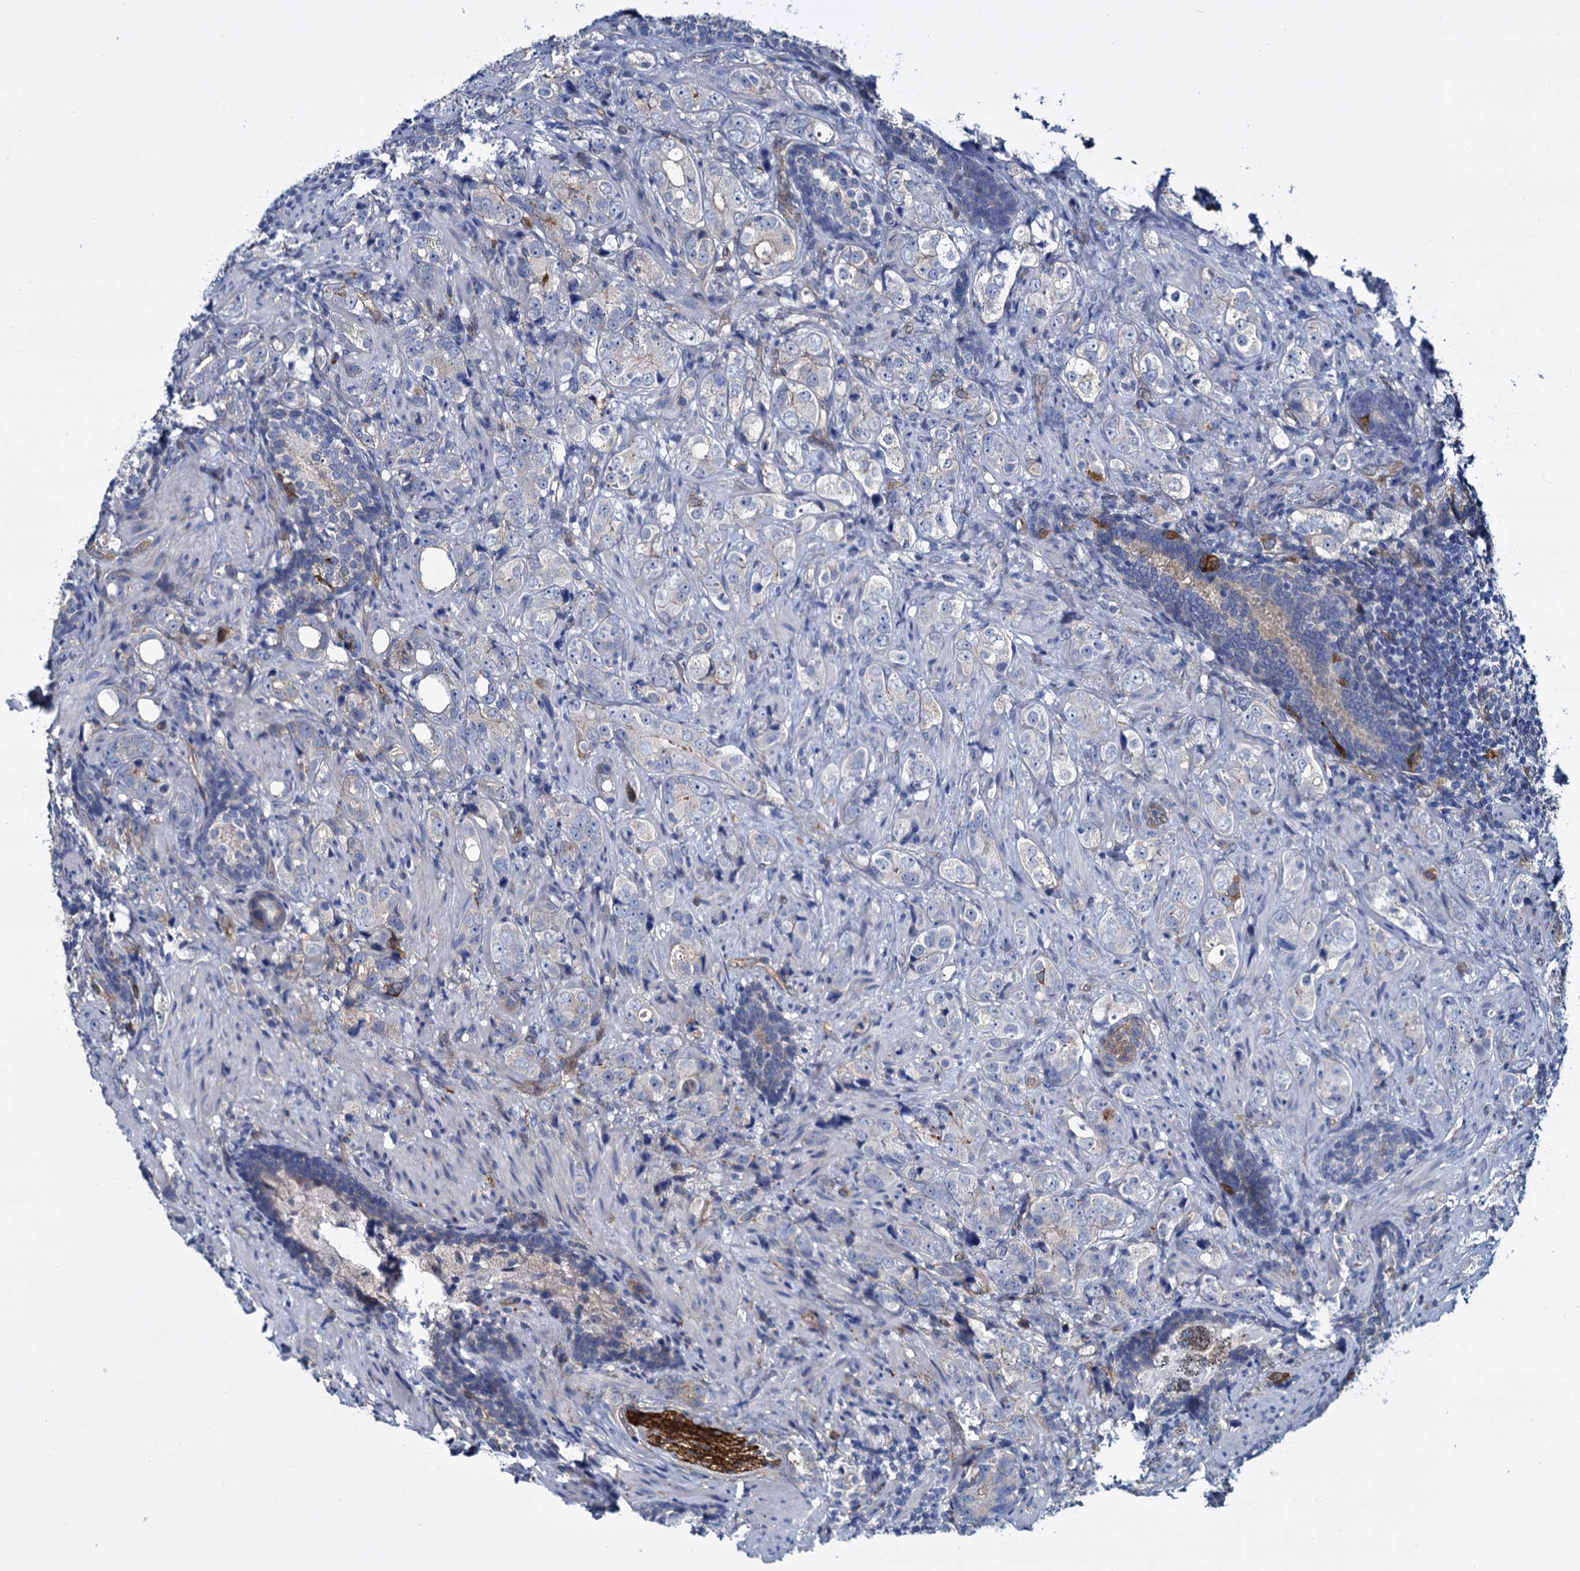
{"staining": {"intensity": "negative", "quantity": "none", "location": "none"}, "tissue": "prostate cancer", "cell_type": "Tumor cells", "image_type": "cancer", "snomed": [{"axis": "morphology", "description": "Adenocarcinoma, High grade"}, {"axis": "topography", "description": "Prostate"}], "caption": "Immunohistochemistry of prostate cancer (high-grade adenocarcinoma) reveals no positivity in tumor cells.", "gene": "STXBP1", "patient": {"sex": "male", "age": 63}}